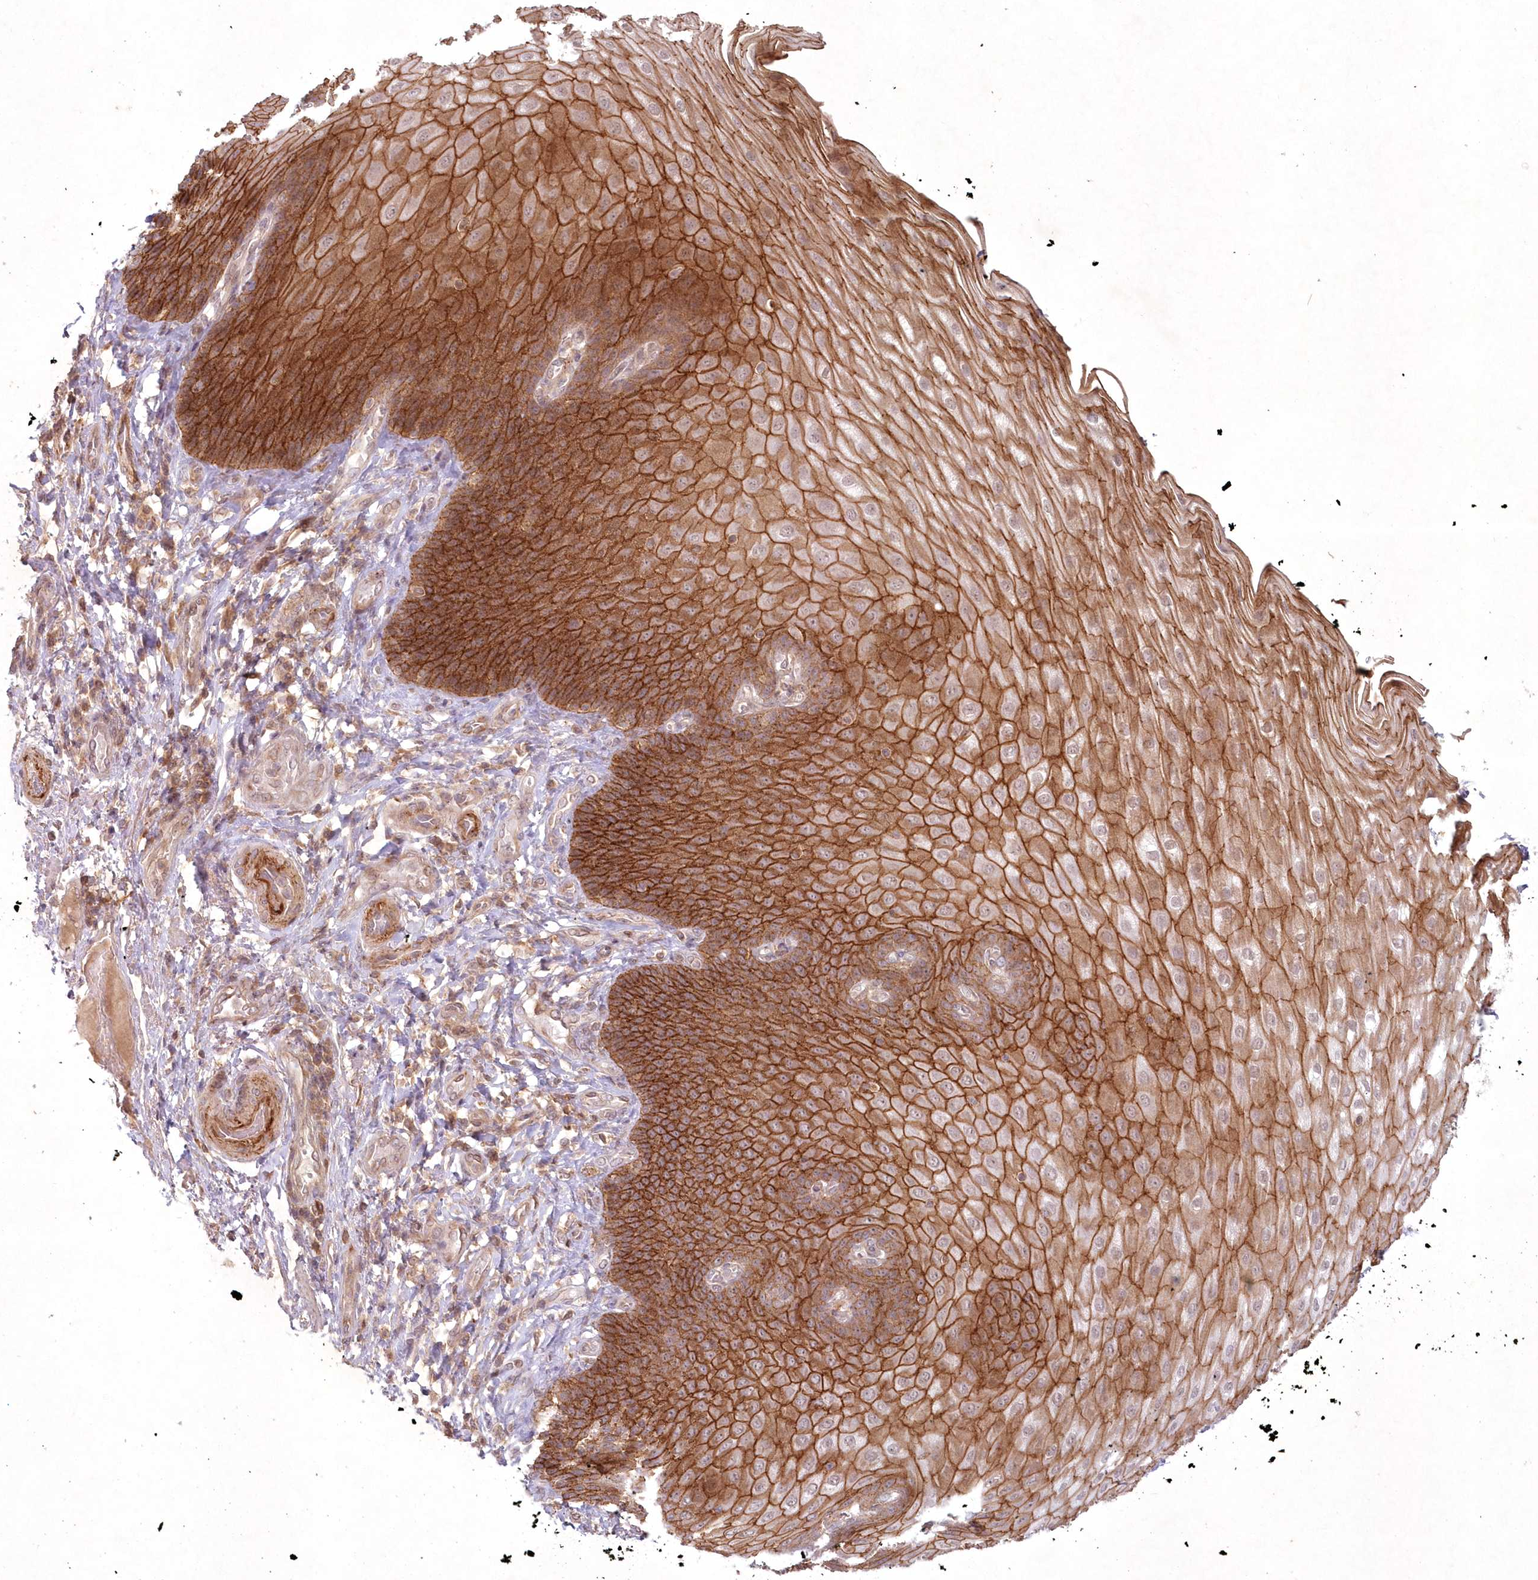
{"staining": {"intensity": "strong", "quantity": ">75%", "location": "cytoplasmic/membranous"}, "tissue": "esophagus", "cell_type": "Squamous epithelial cells", "image_type": "normal", "snomed": [{"axis": "morphology", "description": "Normal tissue, NOS"}, {"axis": "topography", "description": "Esophagus"}], "caption": "A high amount of strong cytoplasmic/membranous staining is appreciated in approximately >75% of squamous epithelial cells in benign esophagus.", "gene": "TOGARAM2", "patient": {"sex": "male", "age": 54}}